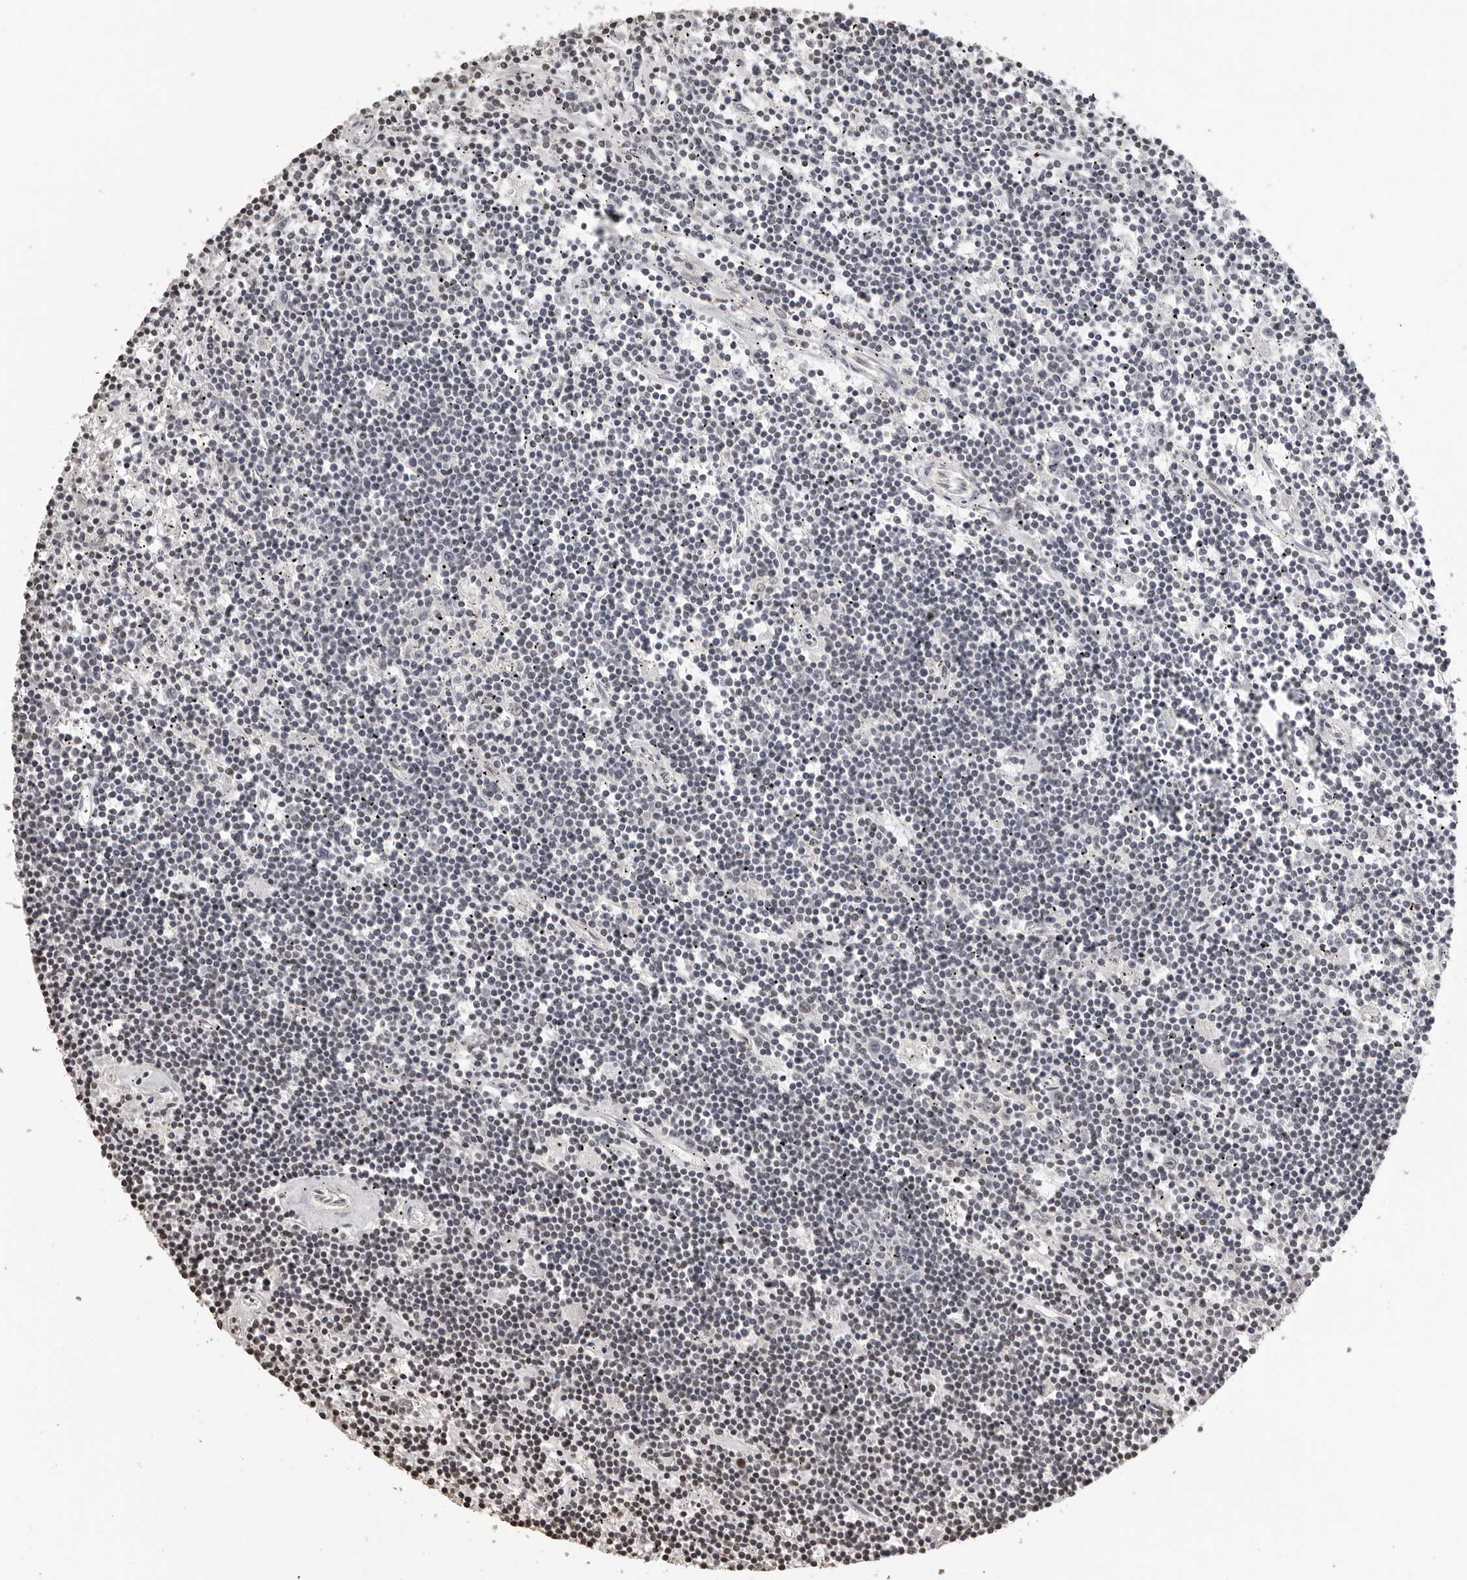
{"staining": {"intensity": "negative", "quantity": "none", "location": "none"}, "tissue": "lymphoma", "cell_type": "Tumor cells", "image_type": "cancer", "snomed": [{"axis": "morphology", "description": "Malignant lymphoma, non-Hodgkin's type, Low grade"}, {"axis": "topography", "description": "Spleen"}], "caption": "An image of human low-grade malignant lymphoma, non-Hodgkin's type is negative for staining in tumor cells.", "gene": "ORC1", "patient": {"sex": "male", "age": 76}}